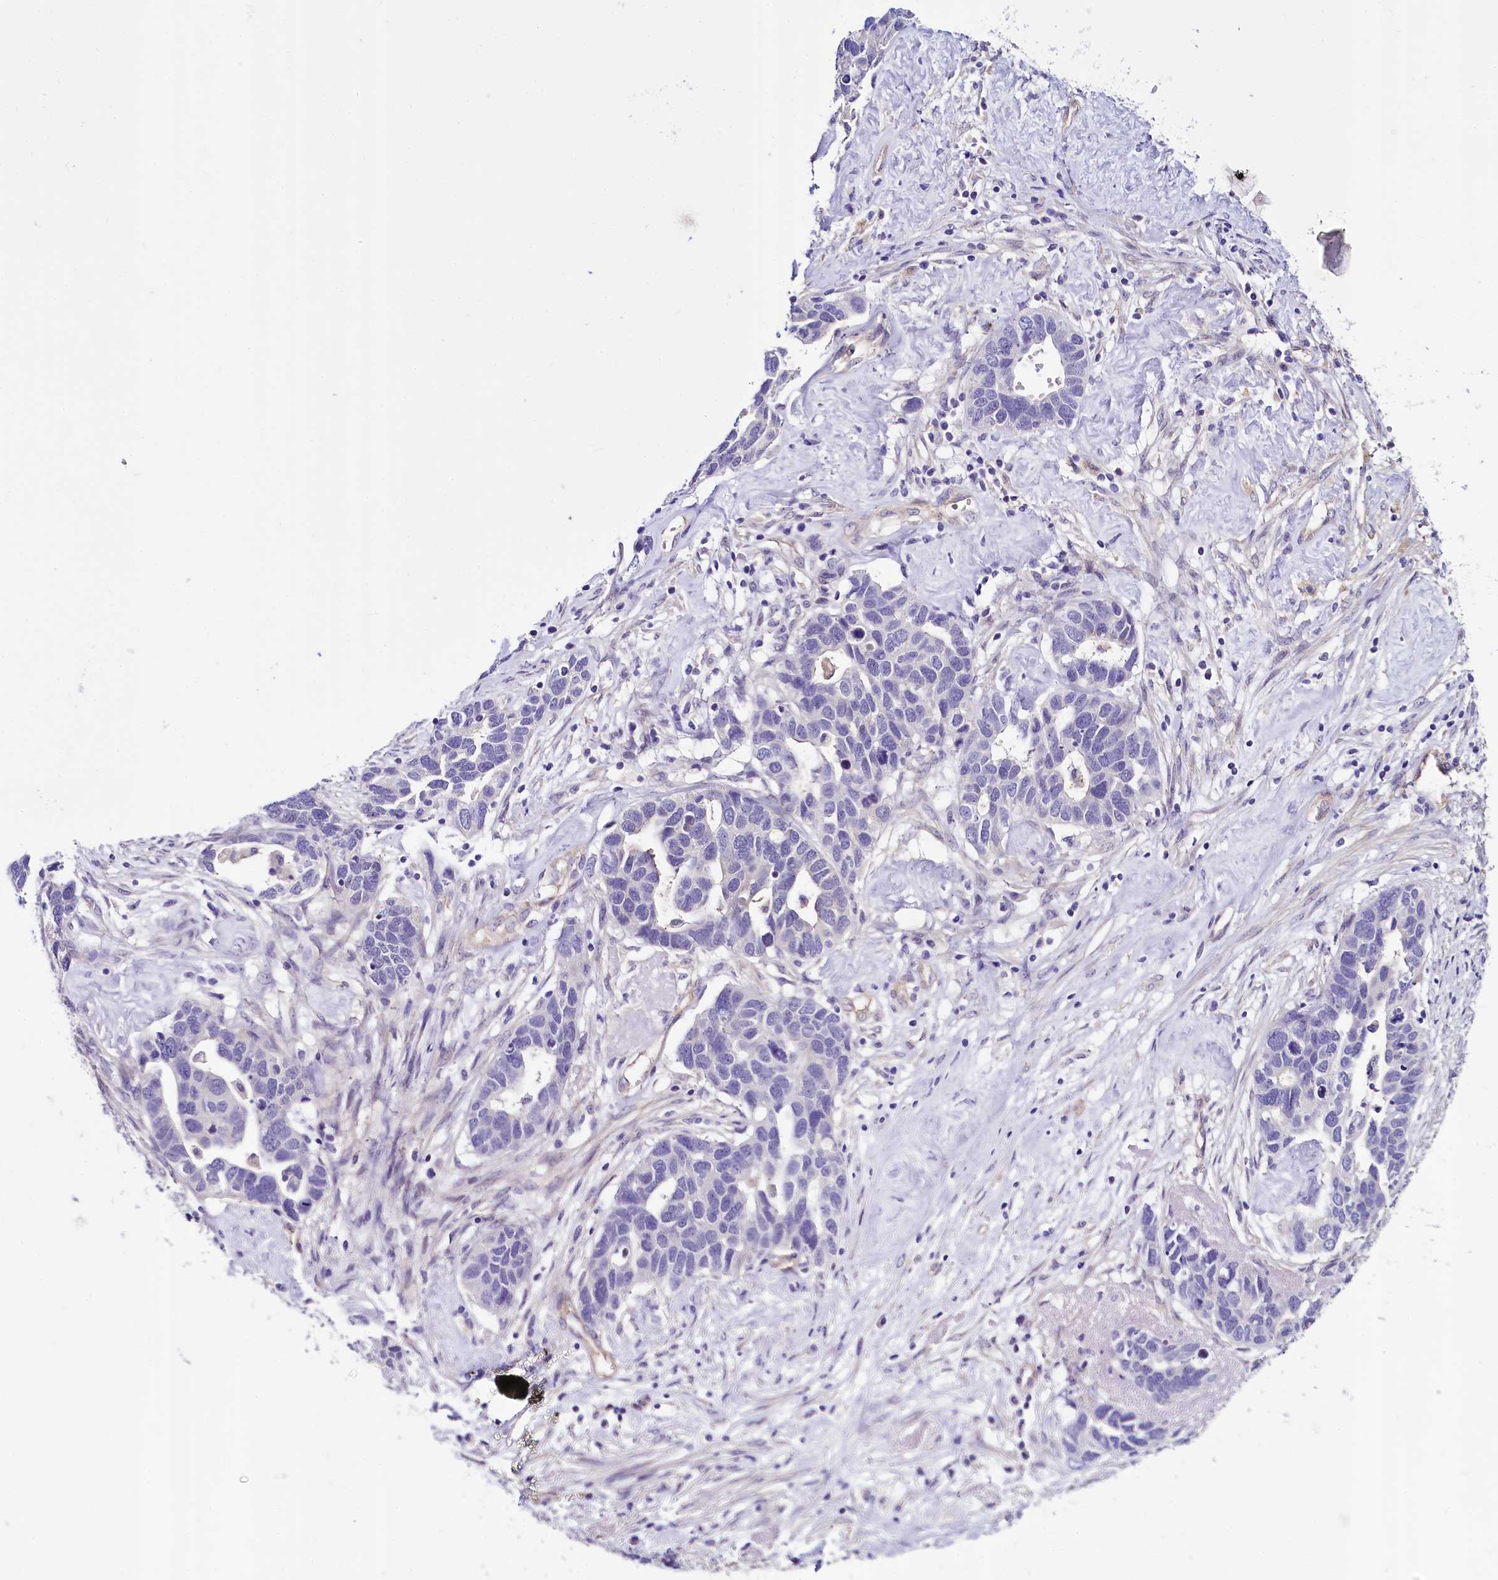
{"staining": {"intensity": "negative", "quantity": "none", "location": "none"}, "tissue": "ovarian cancer", "cell_type": "Tumor cells", "image_type": "cancer", "snomed": [{"axis": "morphology", "description": "Cystadenocarcinoma, serous, NOS"}, {"axis": "topography", "description": "Ovary"}], "caption": "IHC histopathology image of neoplastic tissue: human ovarian cancer (serous cystadenocarcinoma) stained with DAB (3,3'-diaminobenzidine) displays no significant protein staining in tumor cells.", "gene": "STXBP1", "patient": {"sex": "female", "age": 54}}